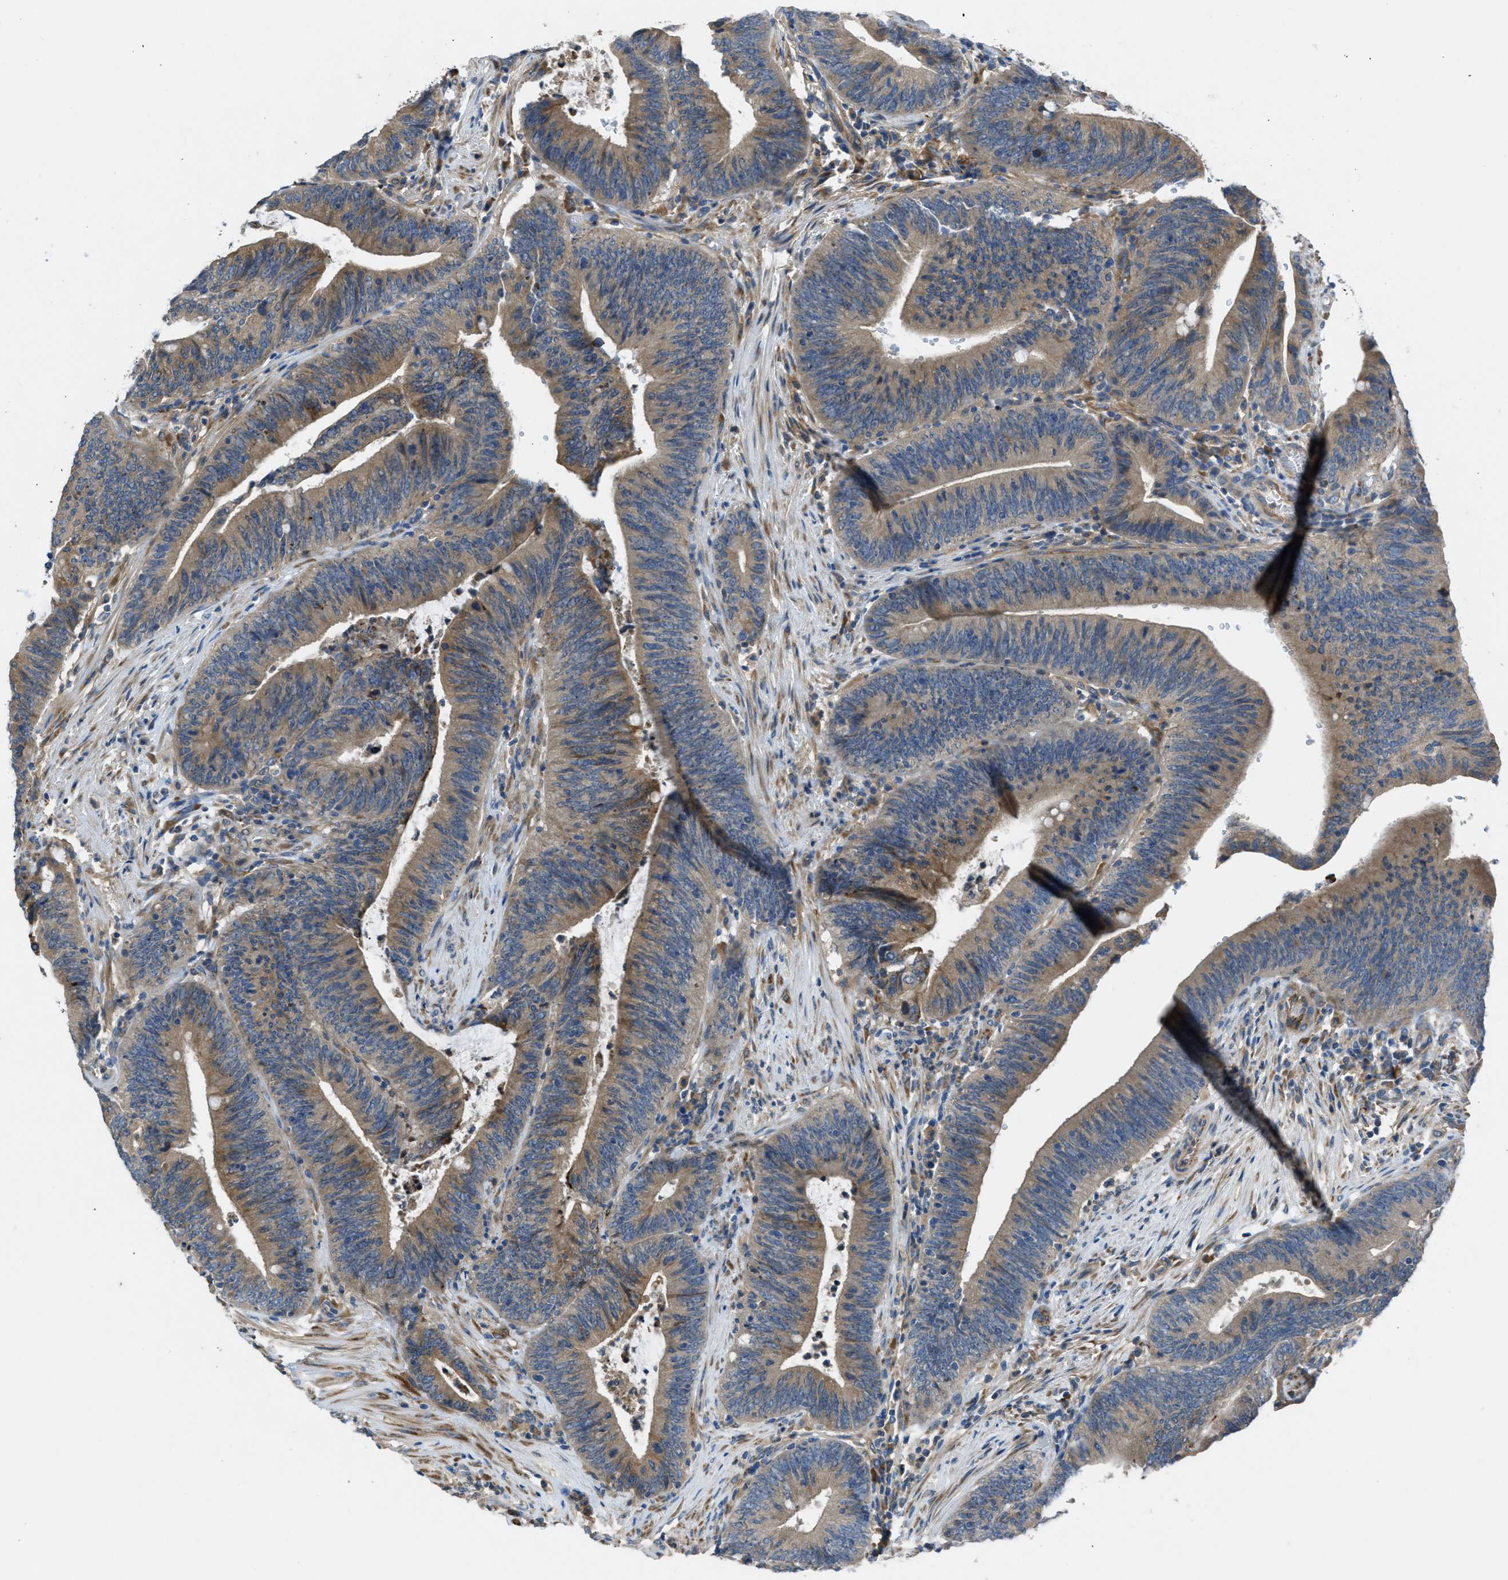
{"staining": {"intensity": "moderate", "quantity": ">75%", "location": "cytoplasmic/membranous"}, "tissue": "colorectal cancer", "cell_type": "Tumor cells", "image_type": "cancer", "snomed": [{"axis": "morphology", "description": "Normal tissue, NOS"}, {"axis": "morphology", "description": "Adenocarcinoma, NOS"}, {"axis": "topography", "description": "Rectum"}], "caption": "Colorectal cancer stained with a brown dye displays moderate cytoplasmic/membranous positive staining in approximately >75% of tumor cells.", "gene": "MAP3K20", "patient": {"sex": "female", "age": 66}}